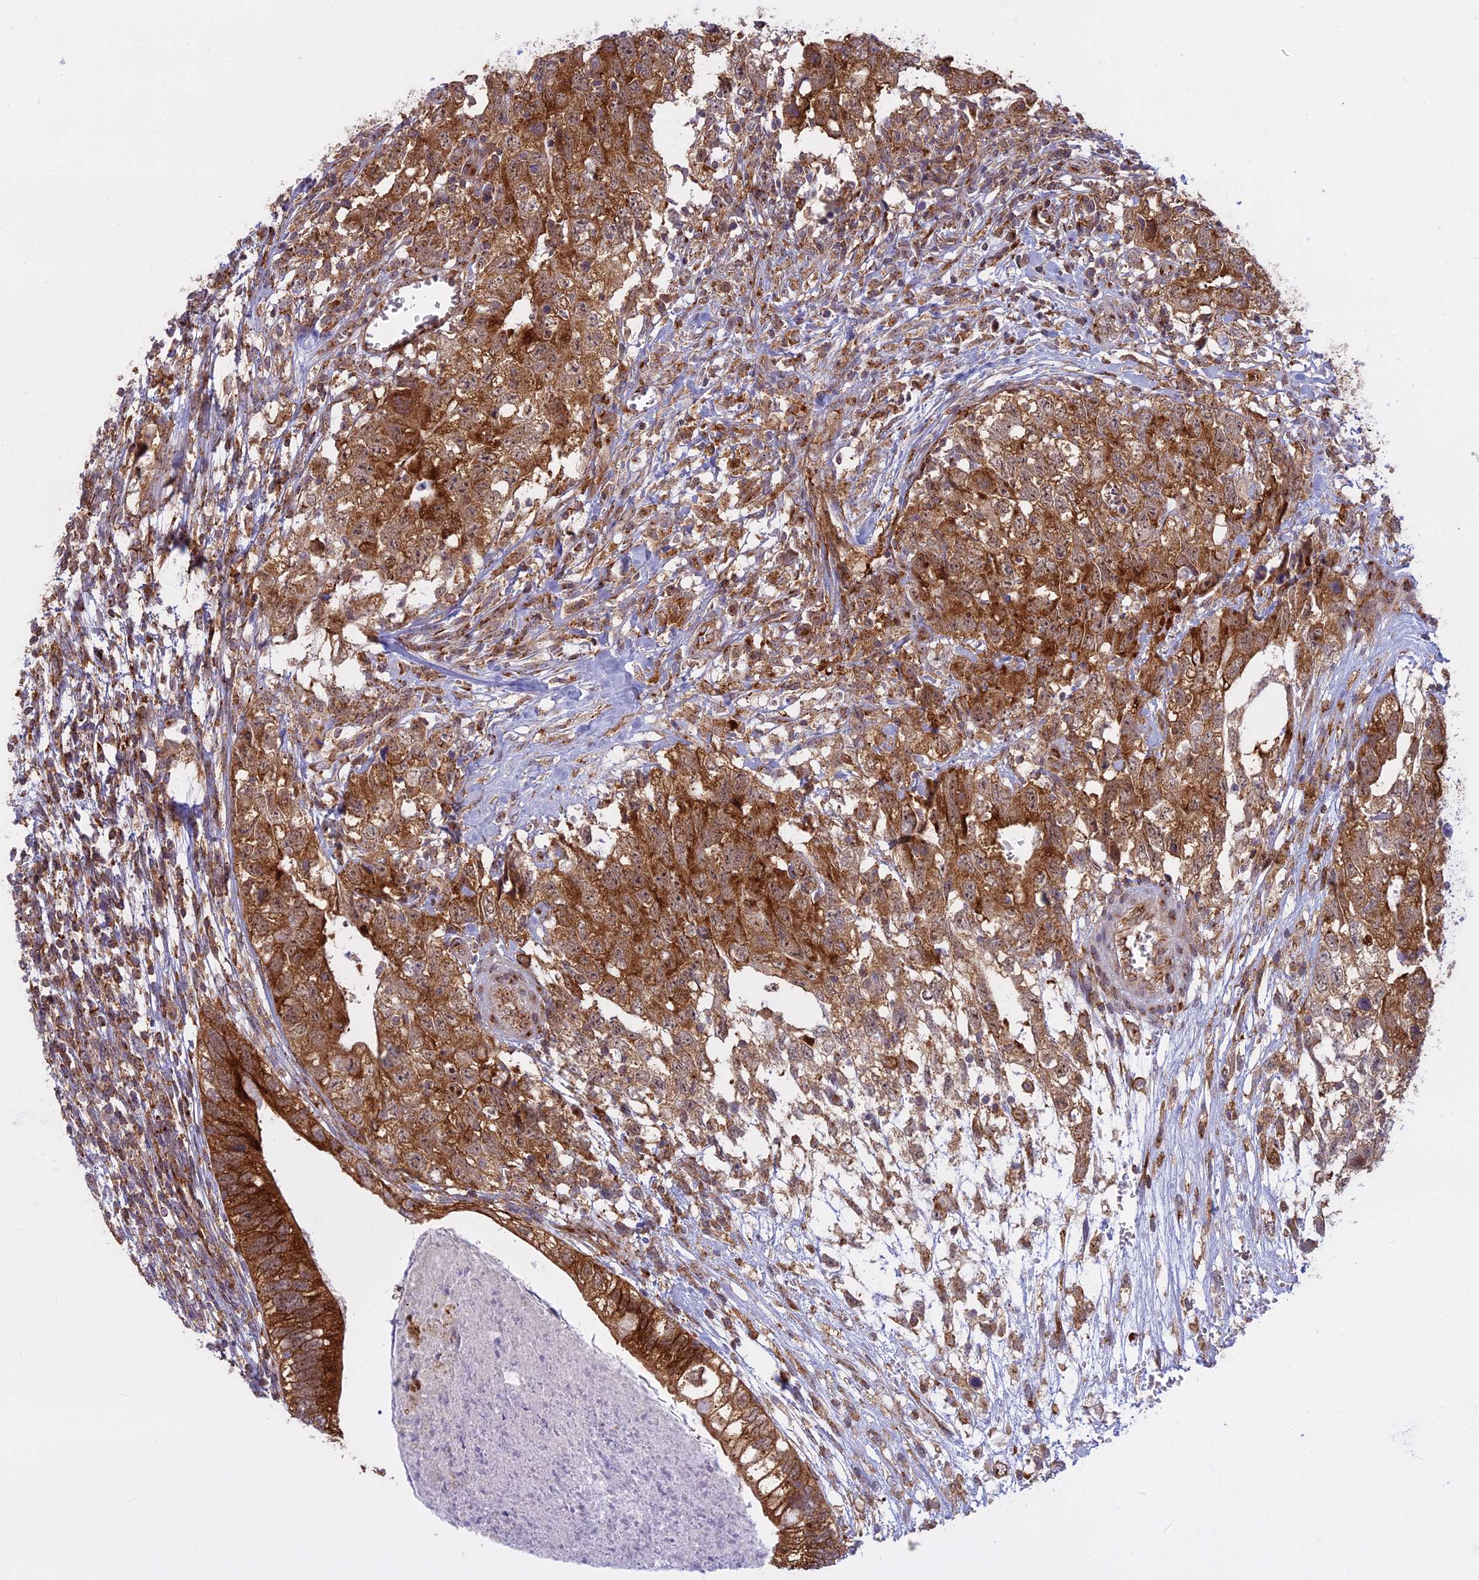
{"staining": {"intensity": "strong", "quantity": ">75%", "location": "cytoplasmic/membranous"}, "tissue": "testis cancer", "cell_type": "Tumor cells", "image_type": "cancer", "snomed": [{"axis": "morphology", "description": "Seminoma, NOS"}, {"axis": "morphology", "description": "Carcinoma, Embryonal, NOS"}, {"axis": "topography", "description": "Testis"}], "caption": "Protein expression analysis of human testis cancer reveals strong cytoplasmic/membranous expression in approximately >75% of tumor cells.", "gene": "CLINT1", "patient": {"sex": "male", "age": 29}}